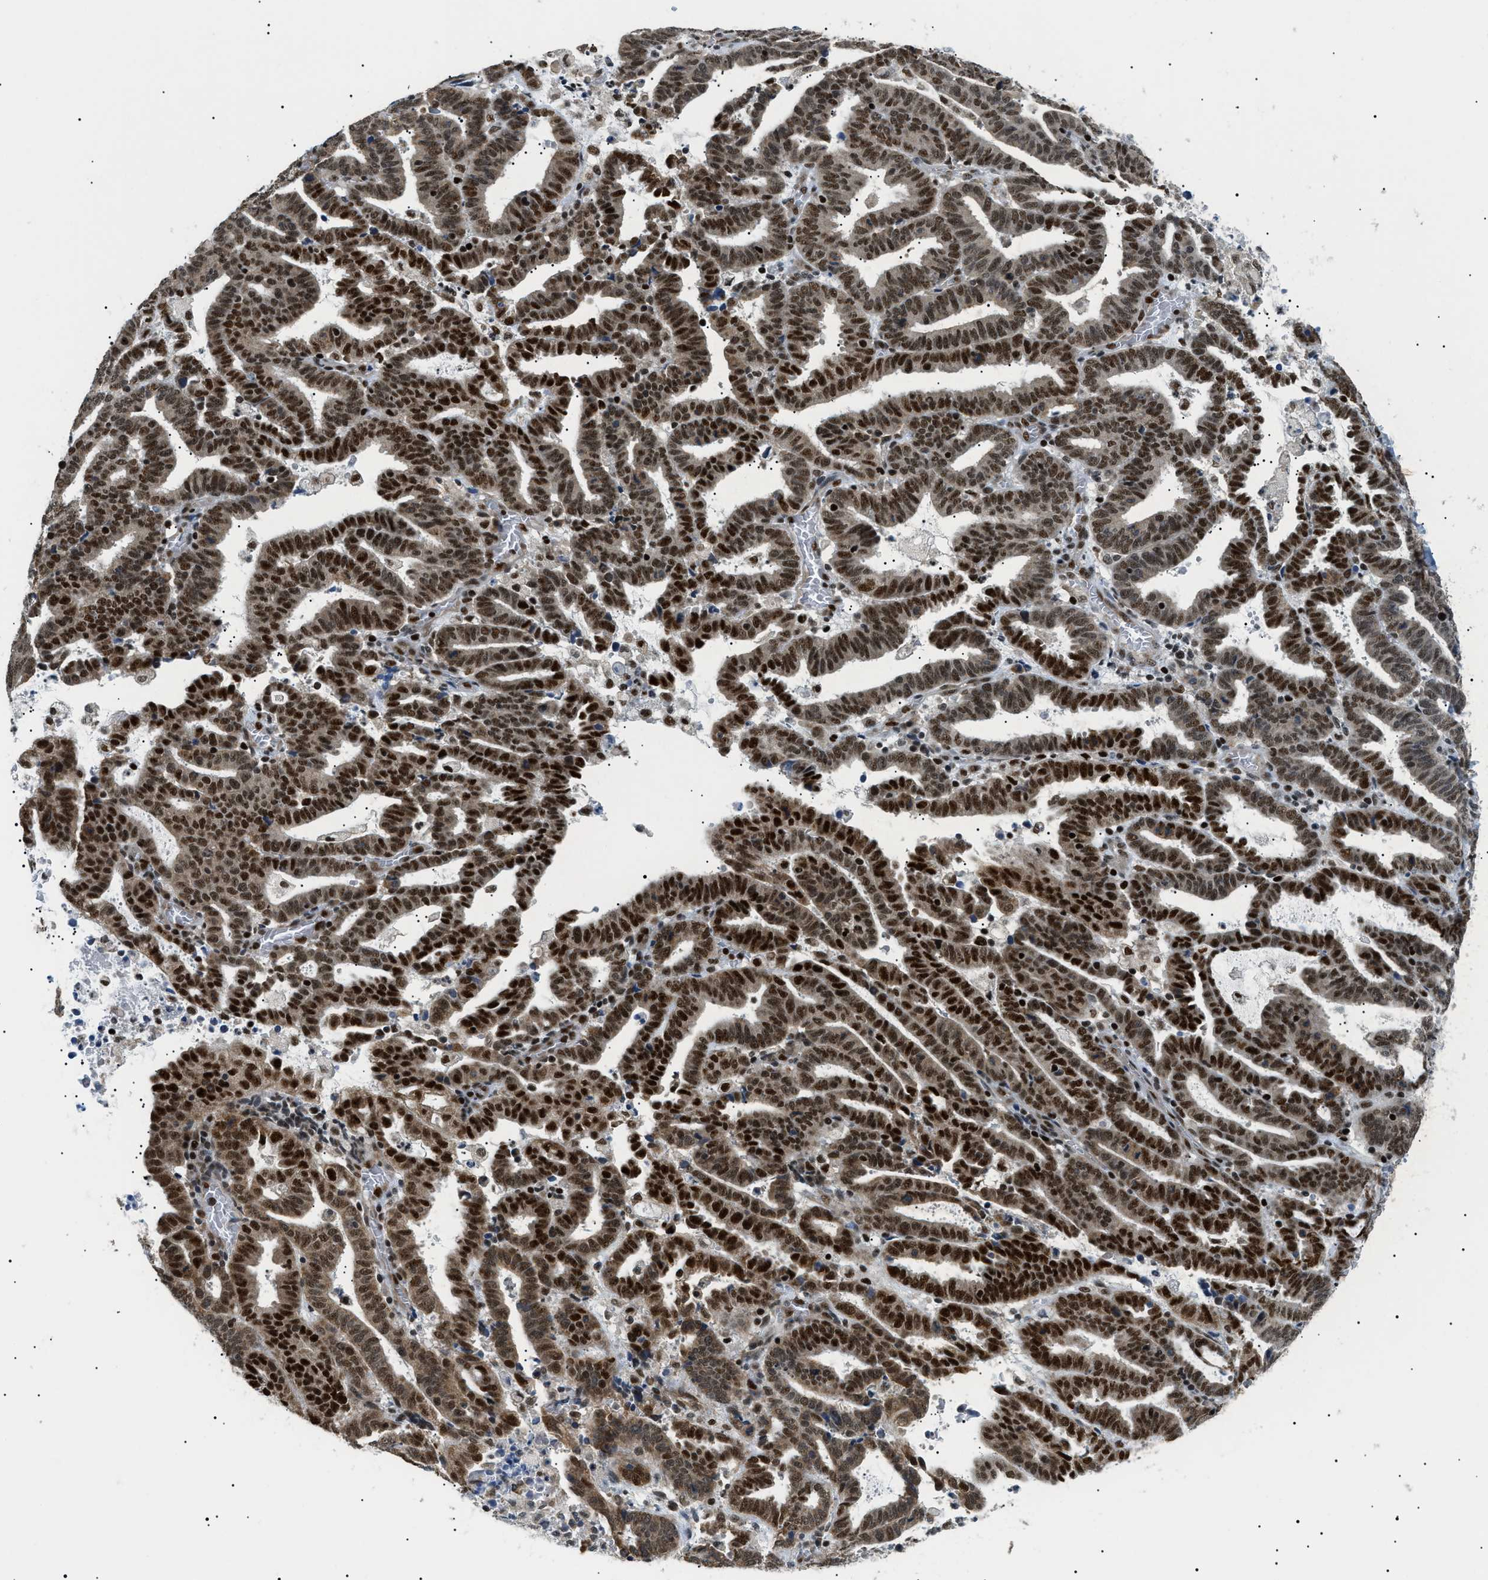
{"staining": {"intensity": "strong", "quantity": ">75%", "location": "cytoplasmic/membranous,nuclear"}, "tissue": "endometrial cancer", "cell_type": "Tumor cells", "image_type": "cancer", "snomed": [{"axis": "morphology", "description": "Adenocarcinoma, NOS"}, {"axis": "topography", "description": "Uterus"}], "caption": "Human endometrial cancer (adenocarcinoma) stained with a brown dye reveals strong cytoplasmic/membranous and nuclear positive expression in about >75% of tumor cells.", "gene": "CWC25", "patient": {"sex": "female", "age": 83}}